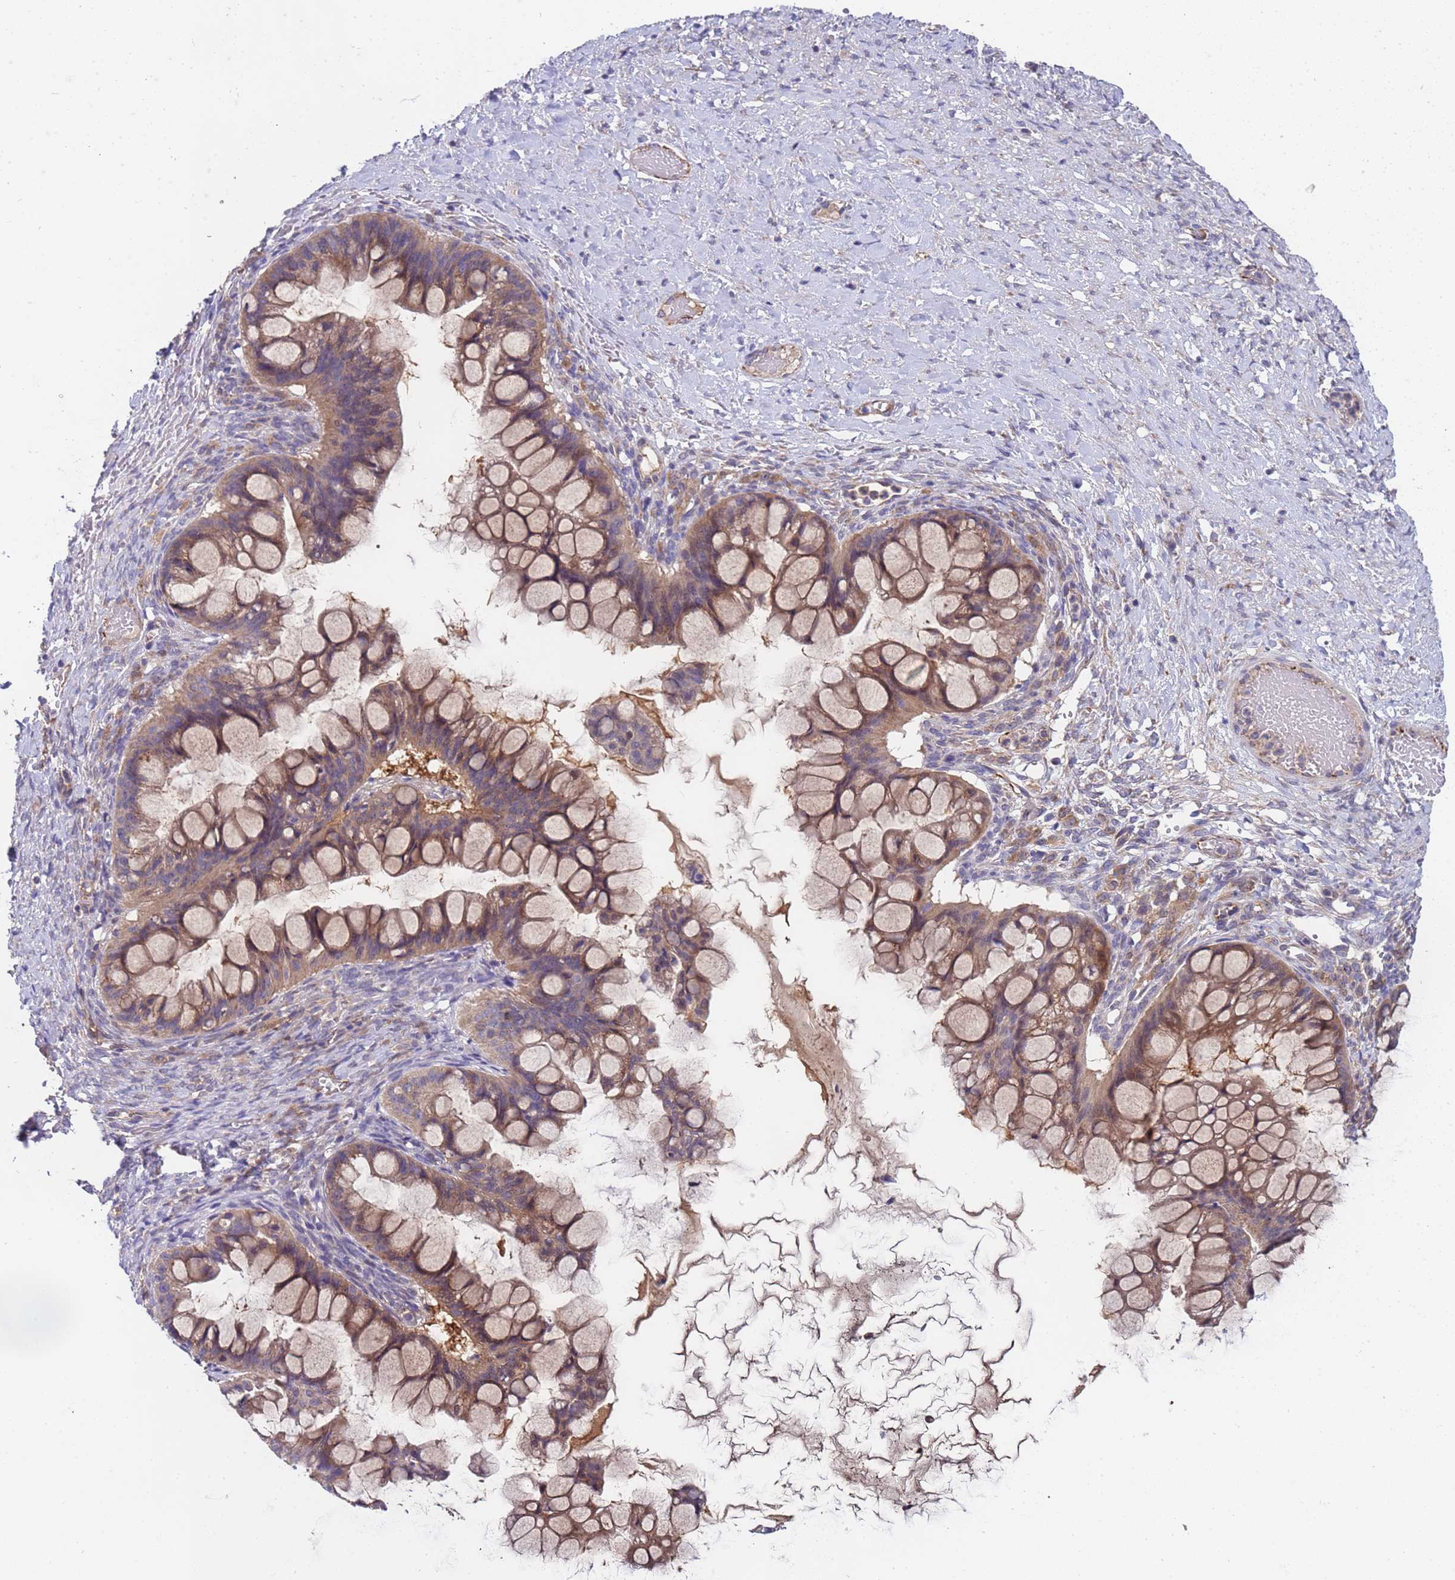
{"staining": {"intensity": "moderate", "quantity": ">75%", "location": "cytoplasmic/membranous"}, "tissue": "ovarian cancer", "cell_type": "Tumor cells", "image_type": "cancer", "snomed": [{"axis": "morphology", "description": "Cystadenocarcinoma, mucinous, NOS"}, {"axis": "topography", "description": "Ovary"}], "caption": "Immunohistochemical staining of human mucinous cystadenocarcinoma (ovarian) reveals medium levels of moderate cytoplasmic/membranous positivity in approximately >75% of tumor cells.", "gene": "ZNF248", "patient": {"sex": "female", "age": 73}}